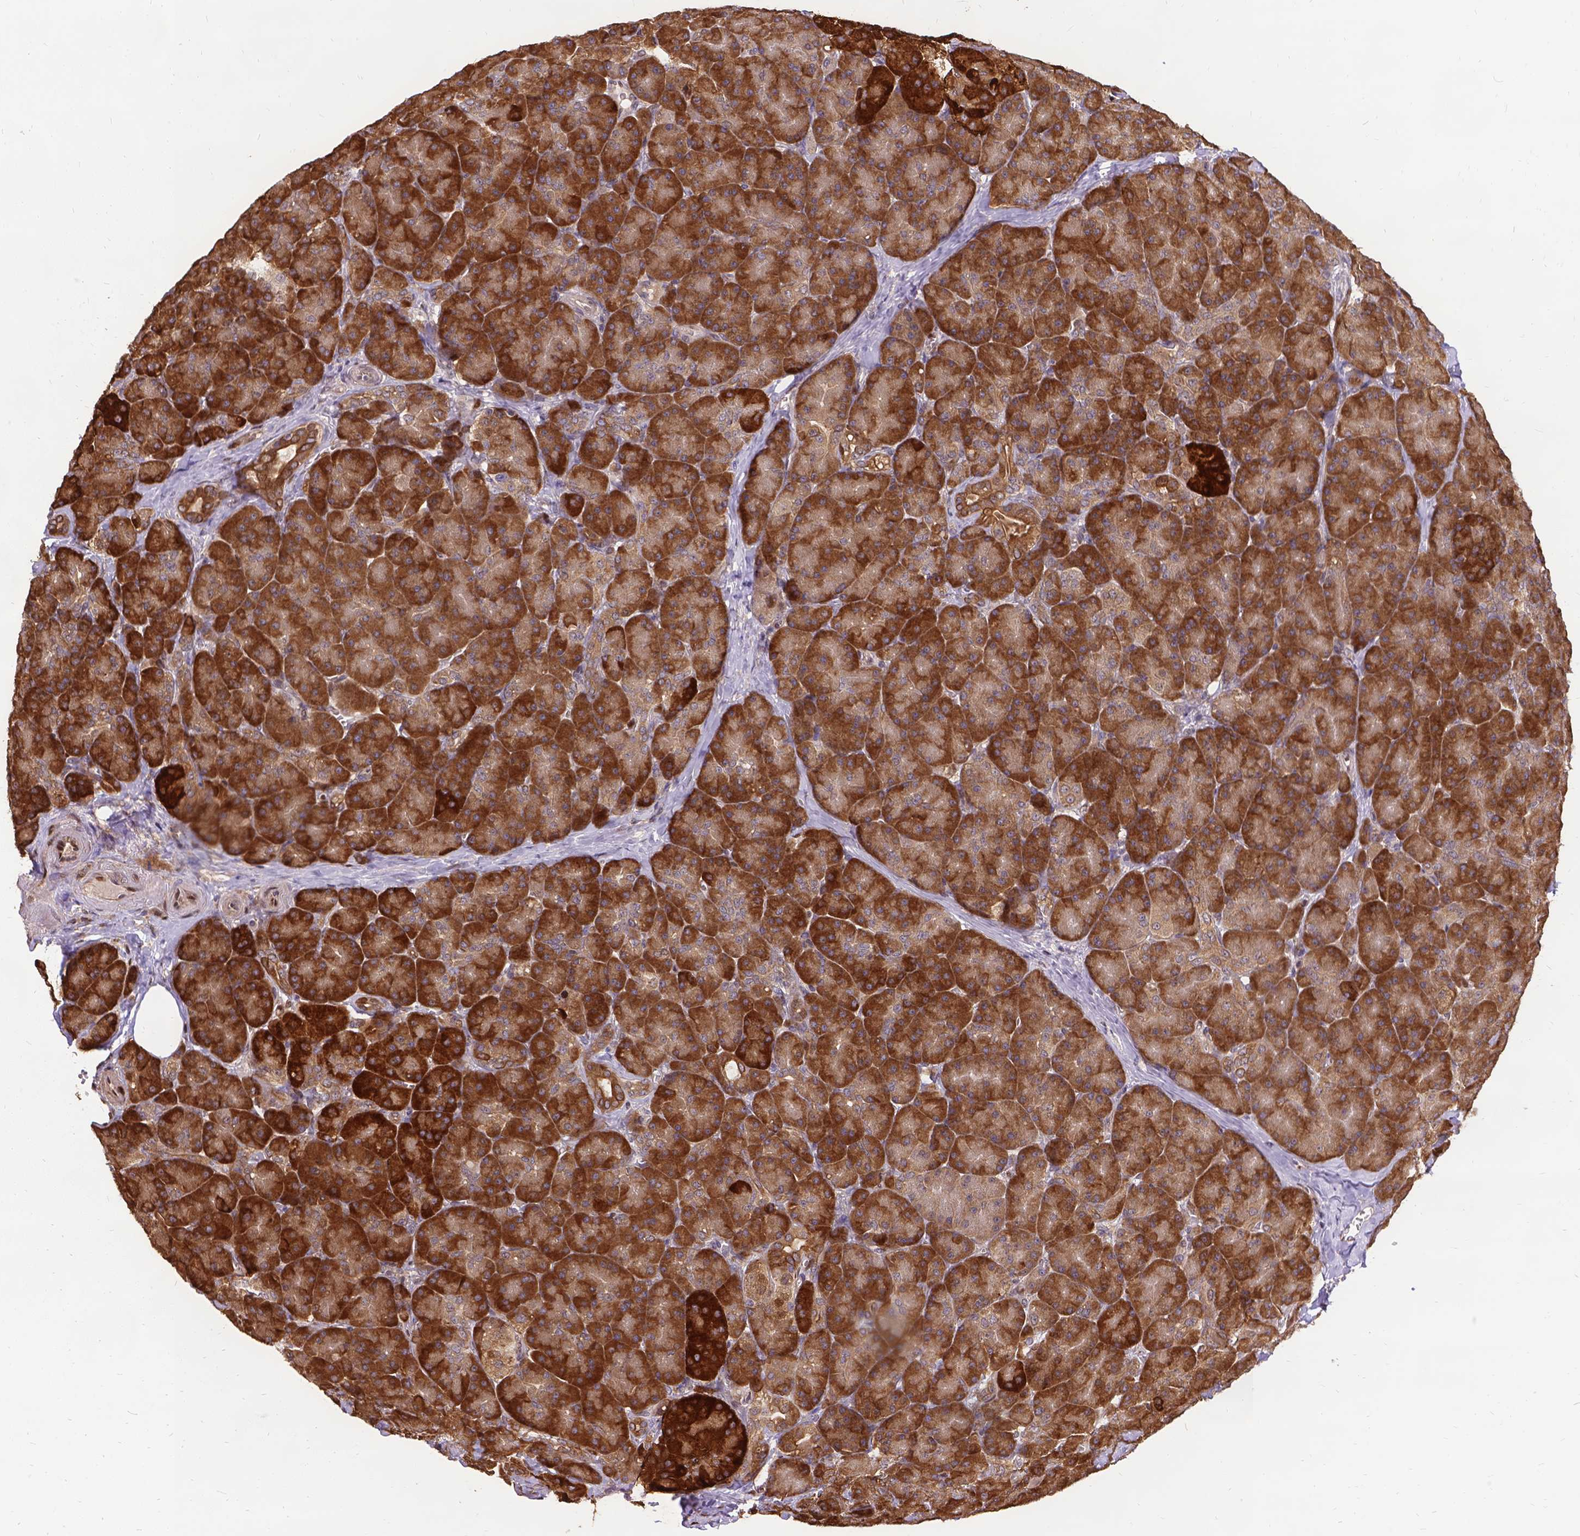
{"staining": {"intensity": "negative", "quantity": "none", "location": "none"}, "tissue": "pancreas", "cell_type": "Exocrine glandular cells", "image_type": "normal", "snomed": [{"axis": "morphology", "description": "Normal tissue, NOS"}, {"axis": "topography", "description": "Pancreas"}], "caption": "Protein analysis of benign pancreas exhibits no significant positivity in exocrine glandular cells.", "gene": "DENND6A", "patient": {"sex": "male", "age": 57}}